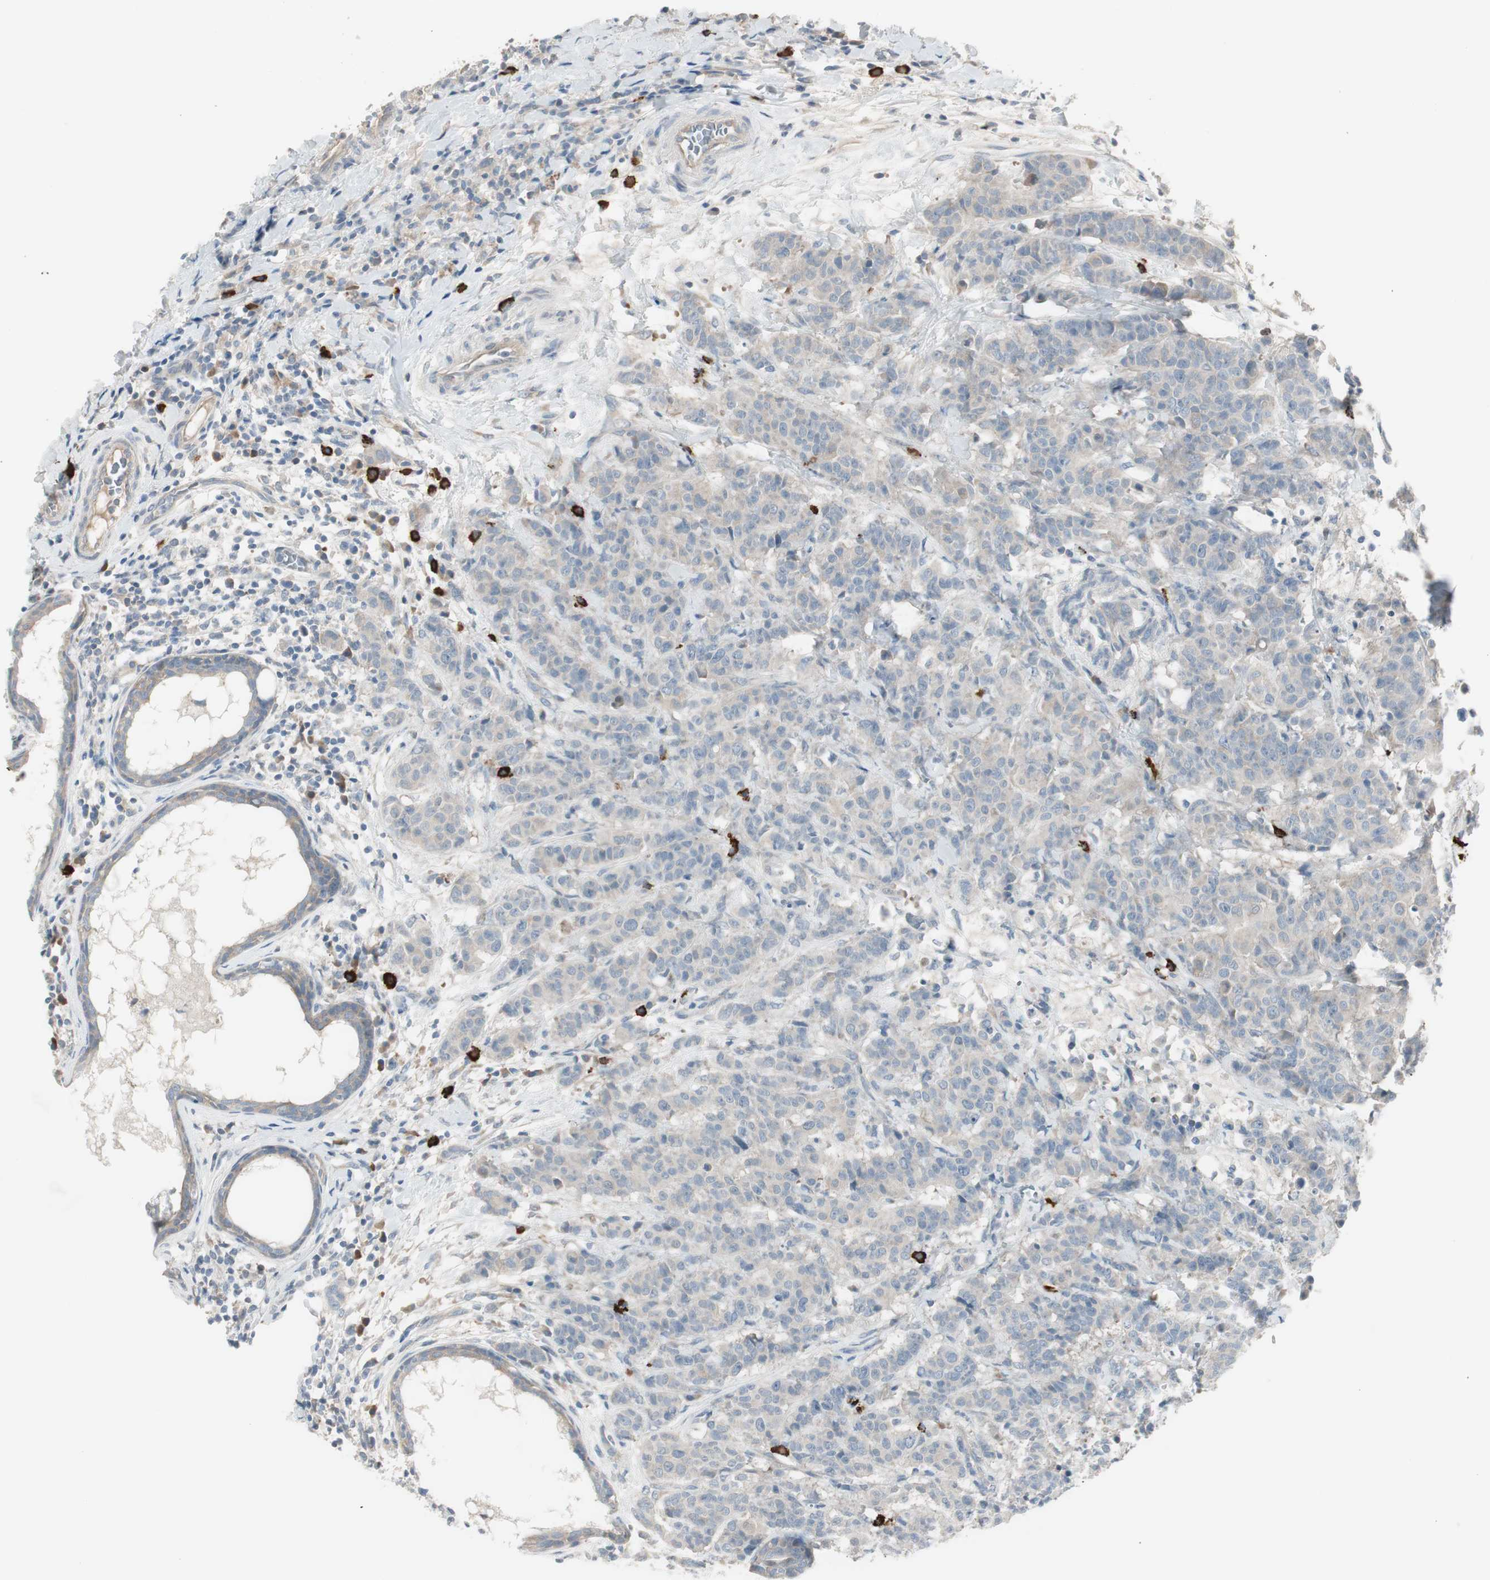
{"staining": {"intensity": "weak", "quantity": ">75%", "location": "cytoplasmic/membranous"}, "tissue": "breast cancer", "cell_type": "Tumor cells", "image_type": "cancer", "snomed": [{"axis": "morphology", "description": "Duct carcinoma"}, {"axis": "topography", "description": "Breast"}], "caption": "Immunohistochemistry (IHC) micrograph of breast cancer stained for a protein (brown), which exhibits low levels of weak cytoplasmic/membranous positivity in approximately >75% of tumor cells.", "gene": "MAPRE3", "patient": {"sex": "female", "age": 40}}